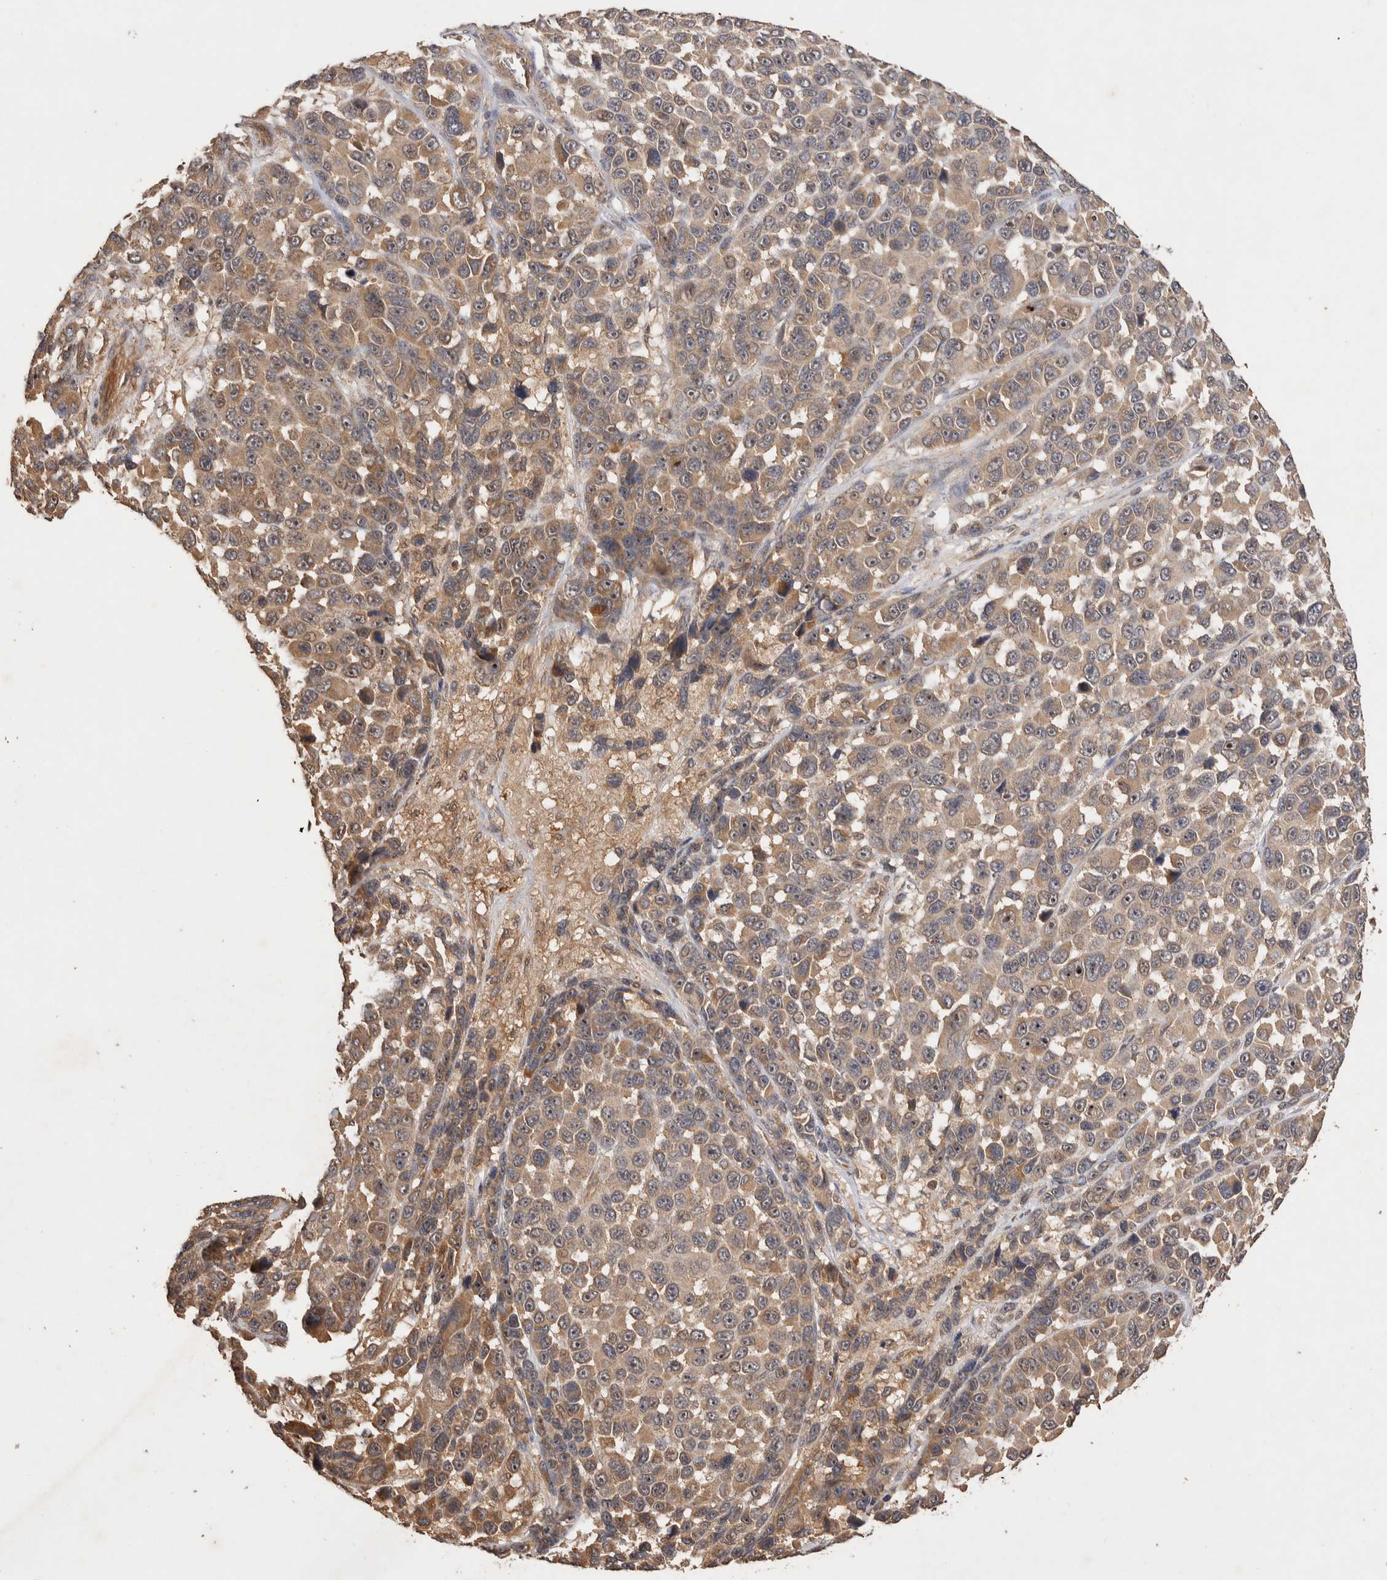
{"staining": {"intensity": "weak", "quantity": ">75%", "location": "cytoplasmic/membranous"}, "tissue": "melanoma", "cell_type": "Tumor cells", "image_type": "cancer", "snomed": [{"axis": "morphology", "description": "Malignant melanoma, NOS"}, {"axis": "topography", "description": "Skin"}], "caption": "Tumor cells exhibit low levels of weak cytoplasmic/membranous expression in about >75% of cells in melanoma.", "gene": "NSMAF", "patient": {"sex": "male", "age": 53}}